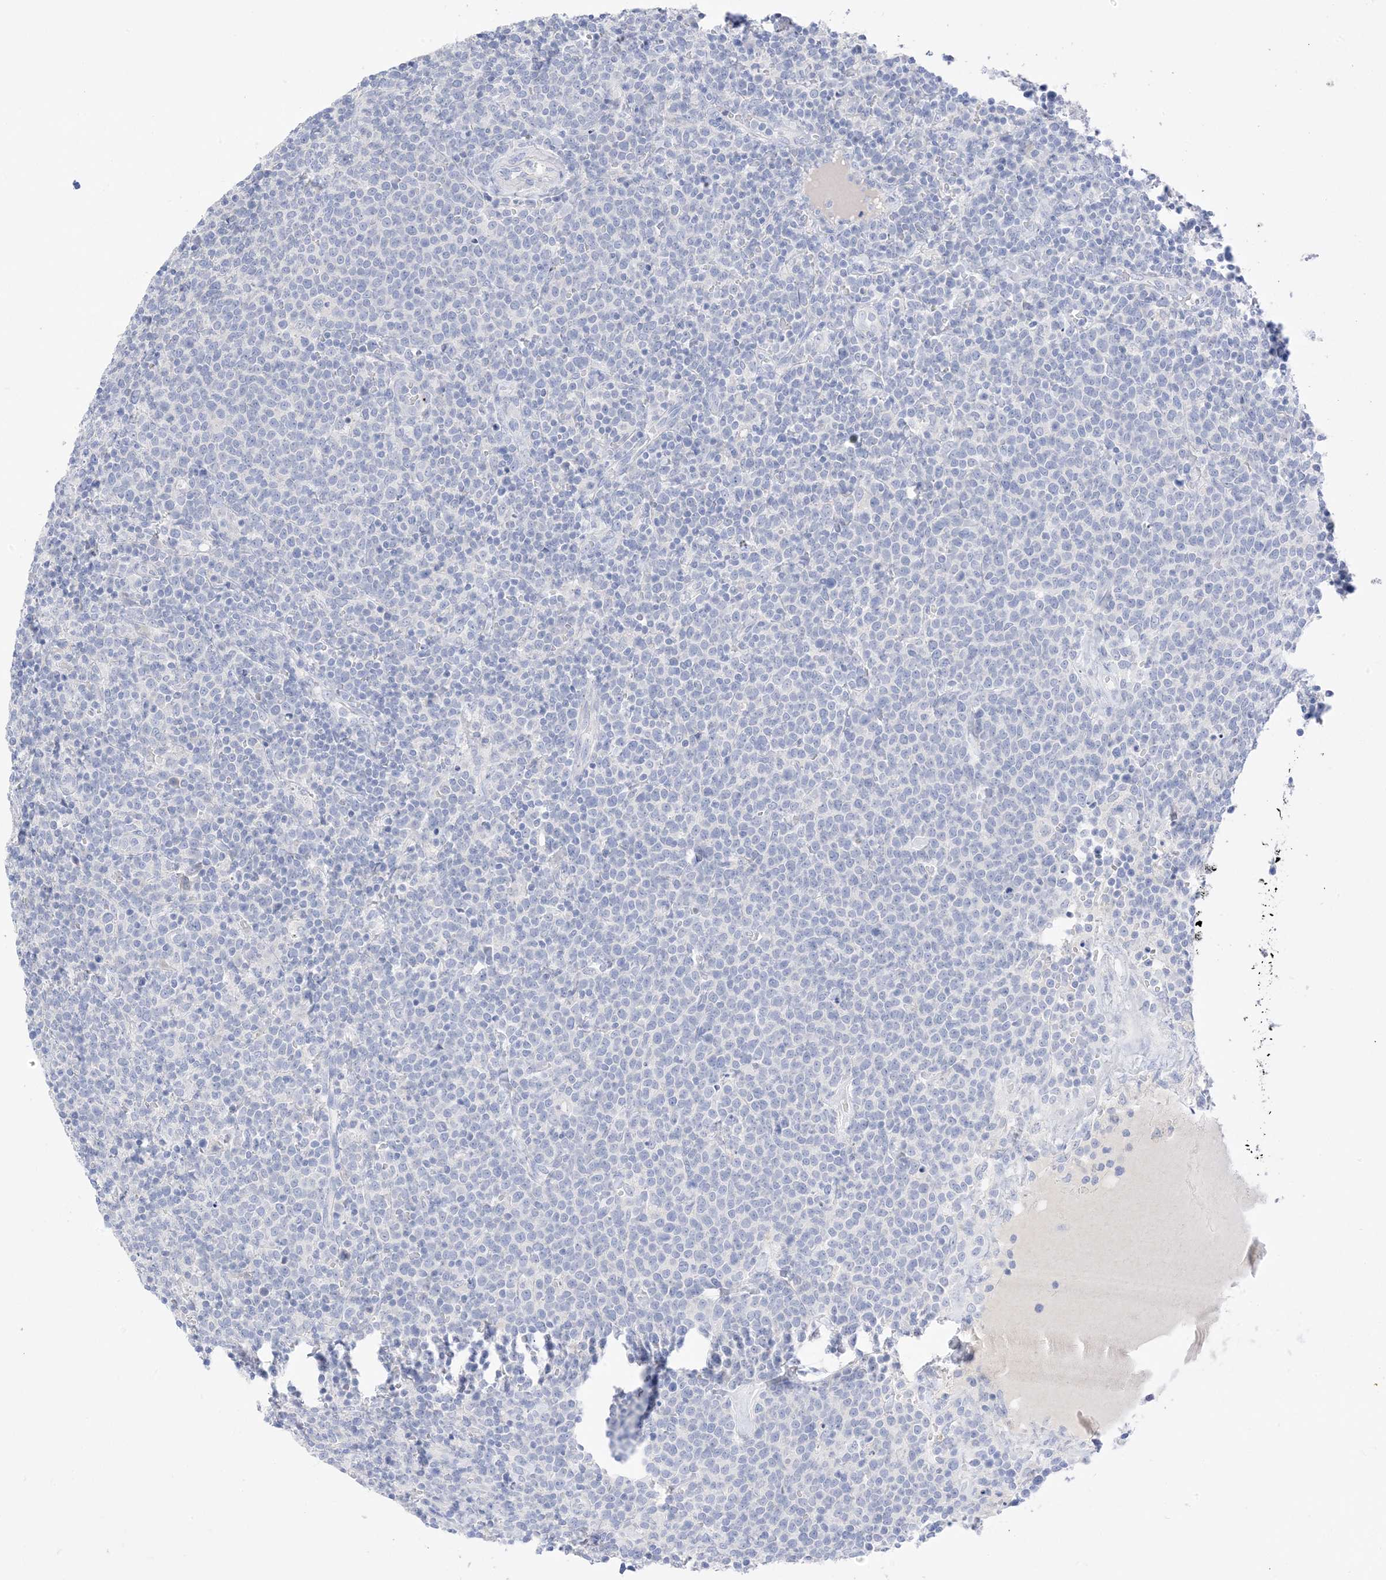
{"staining": {"intensity": "negative", "quantity": "none", "location": "none"}, "tissue": "lymphoma", "cell_type": "Tumor cells", "image_type": "cancer", "snomed": [{"axis": "morphology", "description": "Malignant lymphoma, non-Hodgkin's type, High grade"}, {"axis": "topography", "description": "Lymph node"}], "caption": "Immunohistochemical staining of human high-grade malignant lymphoma, non-Hodgkin's type exhibits no significant positivity in tumor cells.", "gene": "MUC17", "patient": {"sex": "male", "age": 61}}